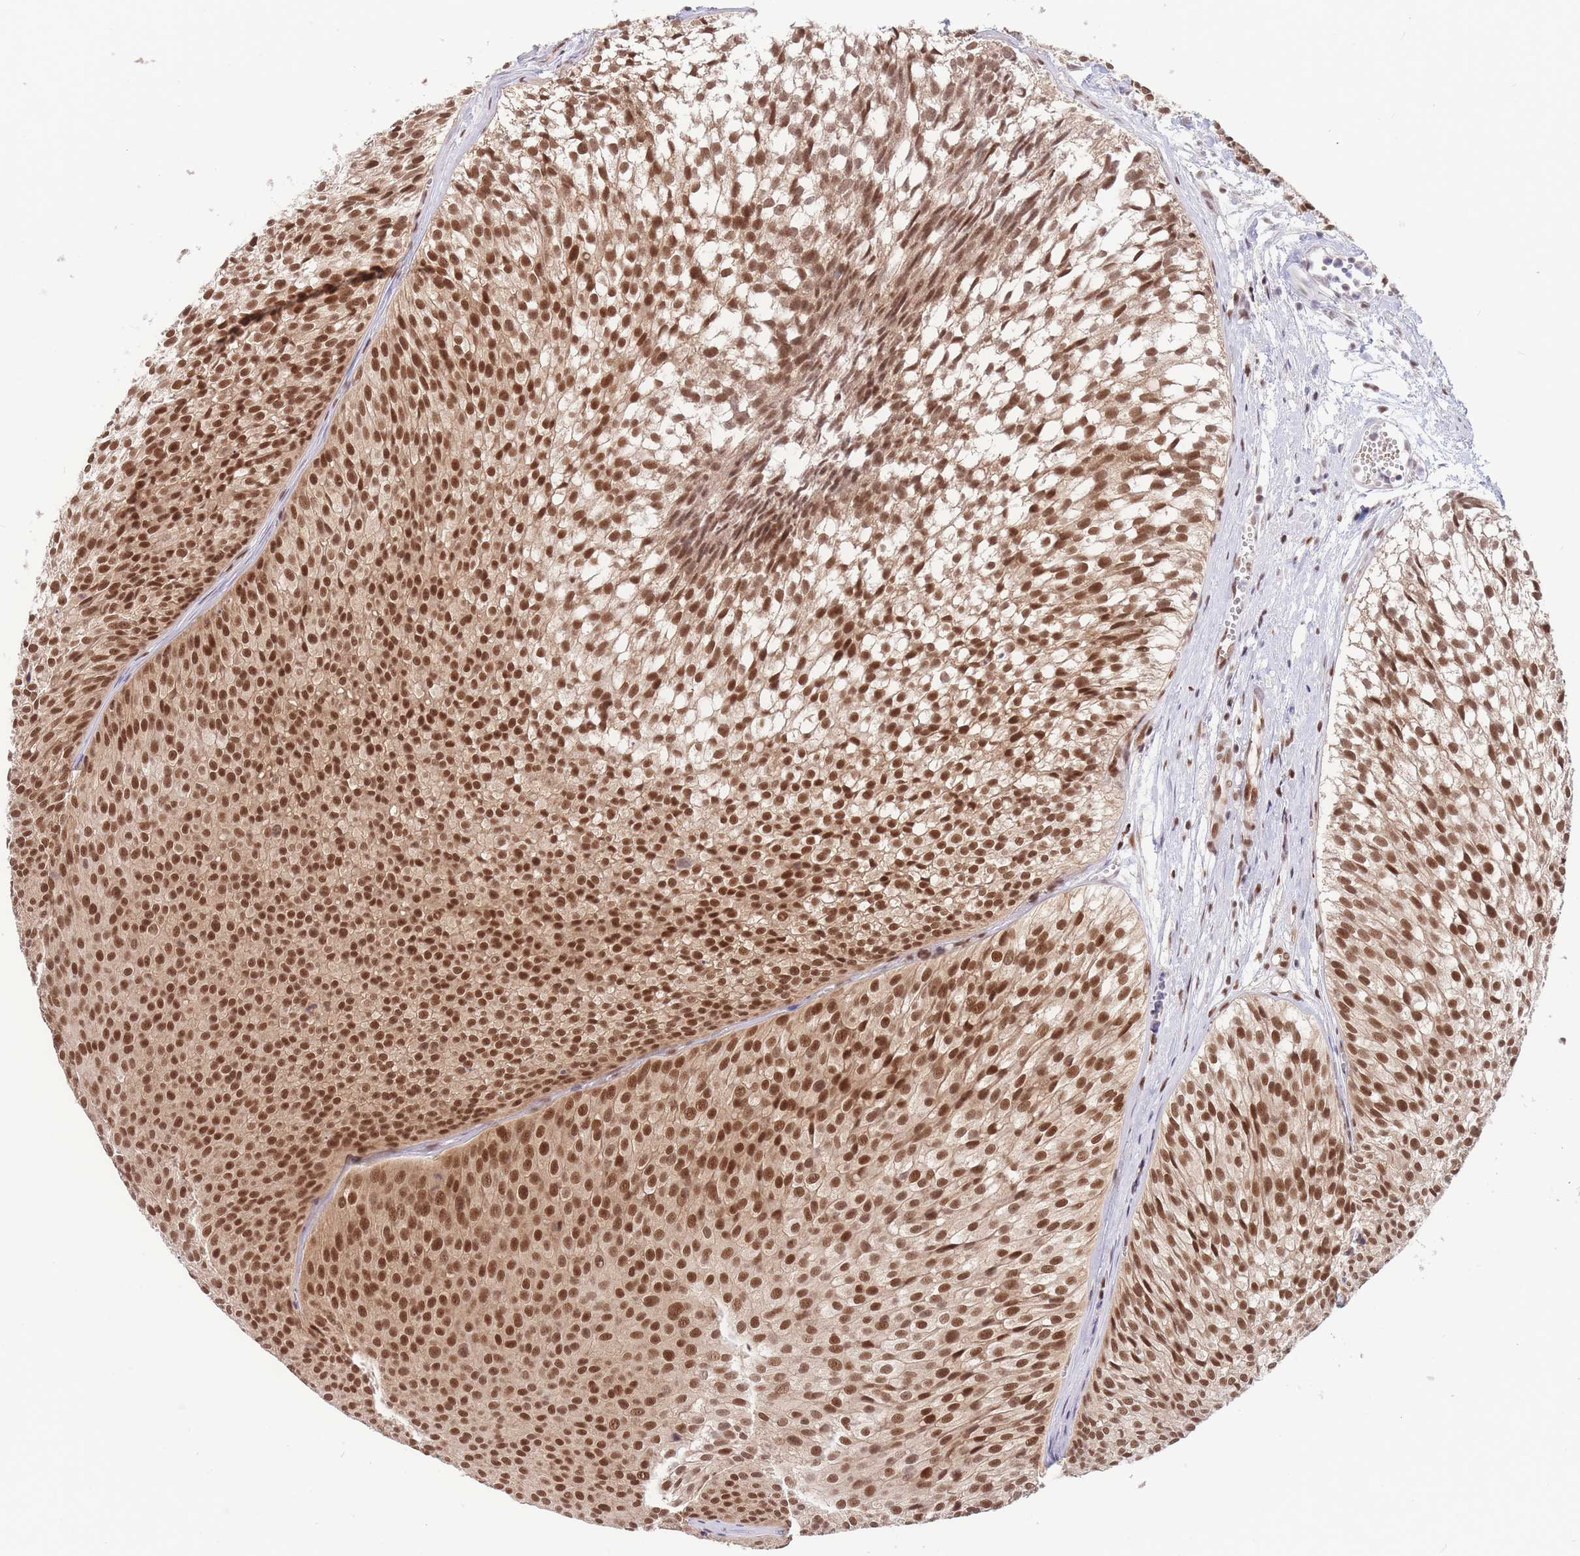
{"staining": {"intensity": "strong", "quantity": ">75%", "location": "nuclear"}, "tissue": "urothelial cancer", "cell_type": "Tumor cells", "image_type": "cancer", "snomed": [{"axis": "morphology", "description": "Urothelial carcinoma, Low grade"}, {"axis": "topography", "description": "Urinary bladder"}], "caption": "Human urothelial cancer stained with a protein marker reveals strong staining in tumor cells.", "gene": "SMAD9", "patient": {"sex": "male", "age": 91}}